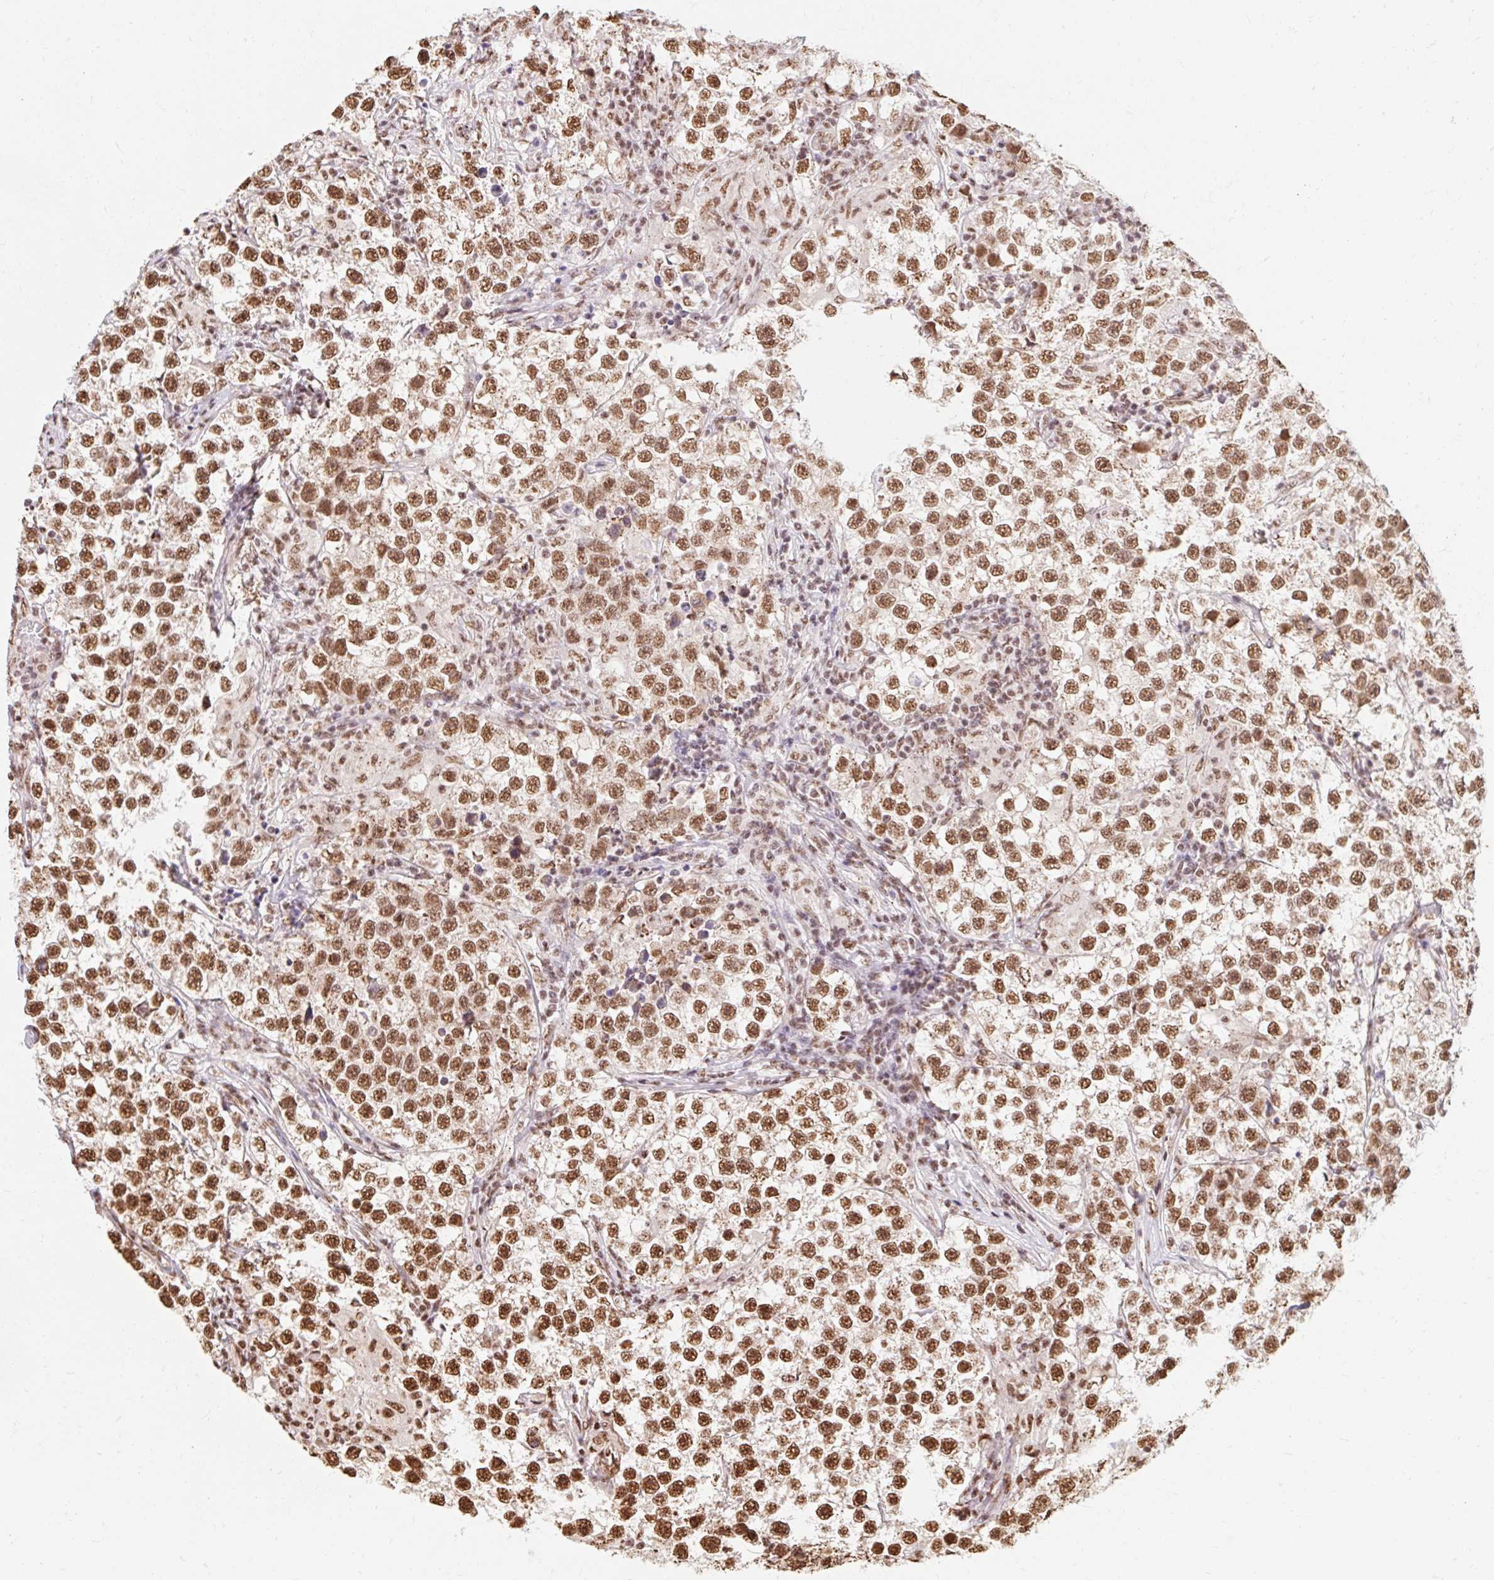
{"staining": {"intensity": "moderate", "quantity": ">75%", "location": "nuclear"}, "tissue": "testis cancer", "cell_type": "Tumor cells", "image_type": "cancer", "snomed": [{"axis": "morphology", "description": "Seminoma, NOS"}, {"axis": "topography", "description": "Testis"}], "caption": "Immunohistochemical staining of testis cancer (seminoma) demonstrates medium levels of moderate nuclear protein staining in approximately >75% of tumor cells.", "gene": "BICRA", "patient": {"sex": "male", "age": 46}}